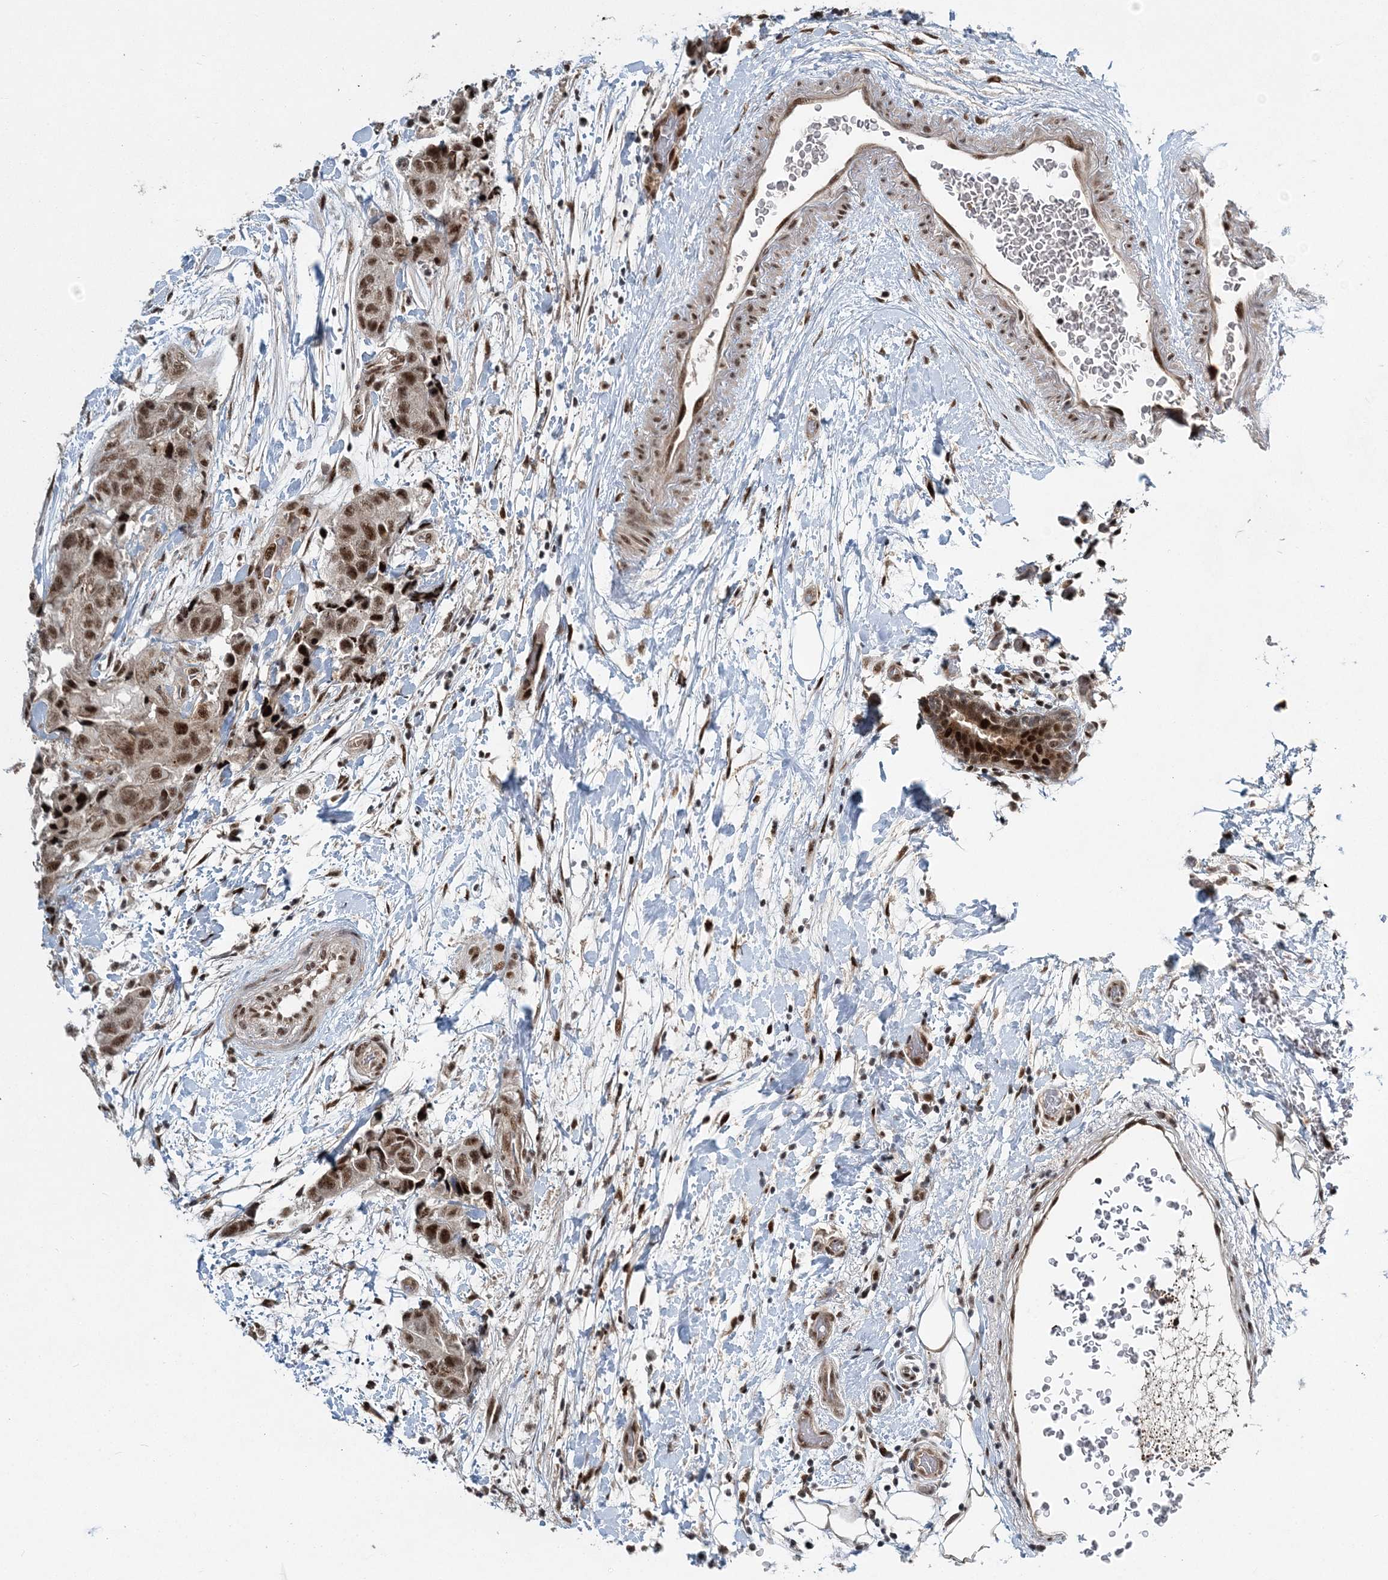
{"staining": {"intensity": "moderate", "quantity": ">75%", "location": "nuclear"}, "tissue": "breast cancer", "cell_type": "Tumor cells", "image_type": "cancer", "snomed": [{"axis": "morphology", "description": "Duct carcinoma"}, {"axis": "topography", "description": "Breast"}], "caption": "Protein staining exhibits moderate nuclear expression in about >75% of tumor cells in breast infiltrating ductal carcinoma.", "gene": "CWC22", "patient": {"sex": "female", "age": 62}}